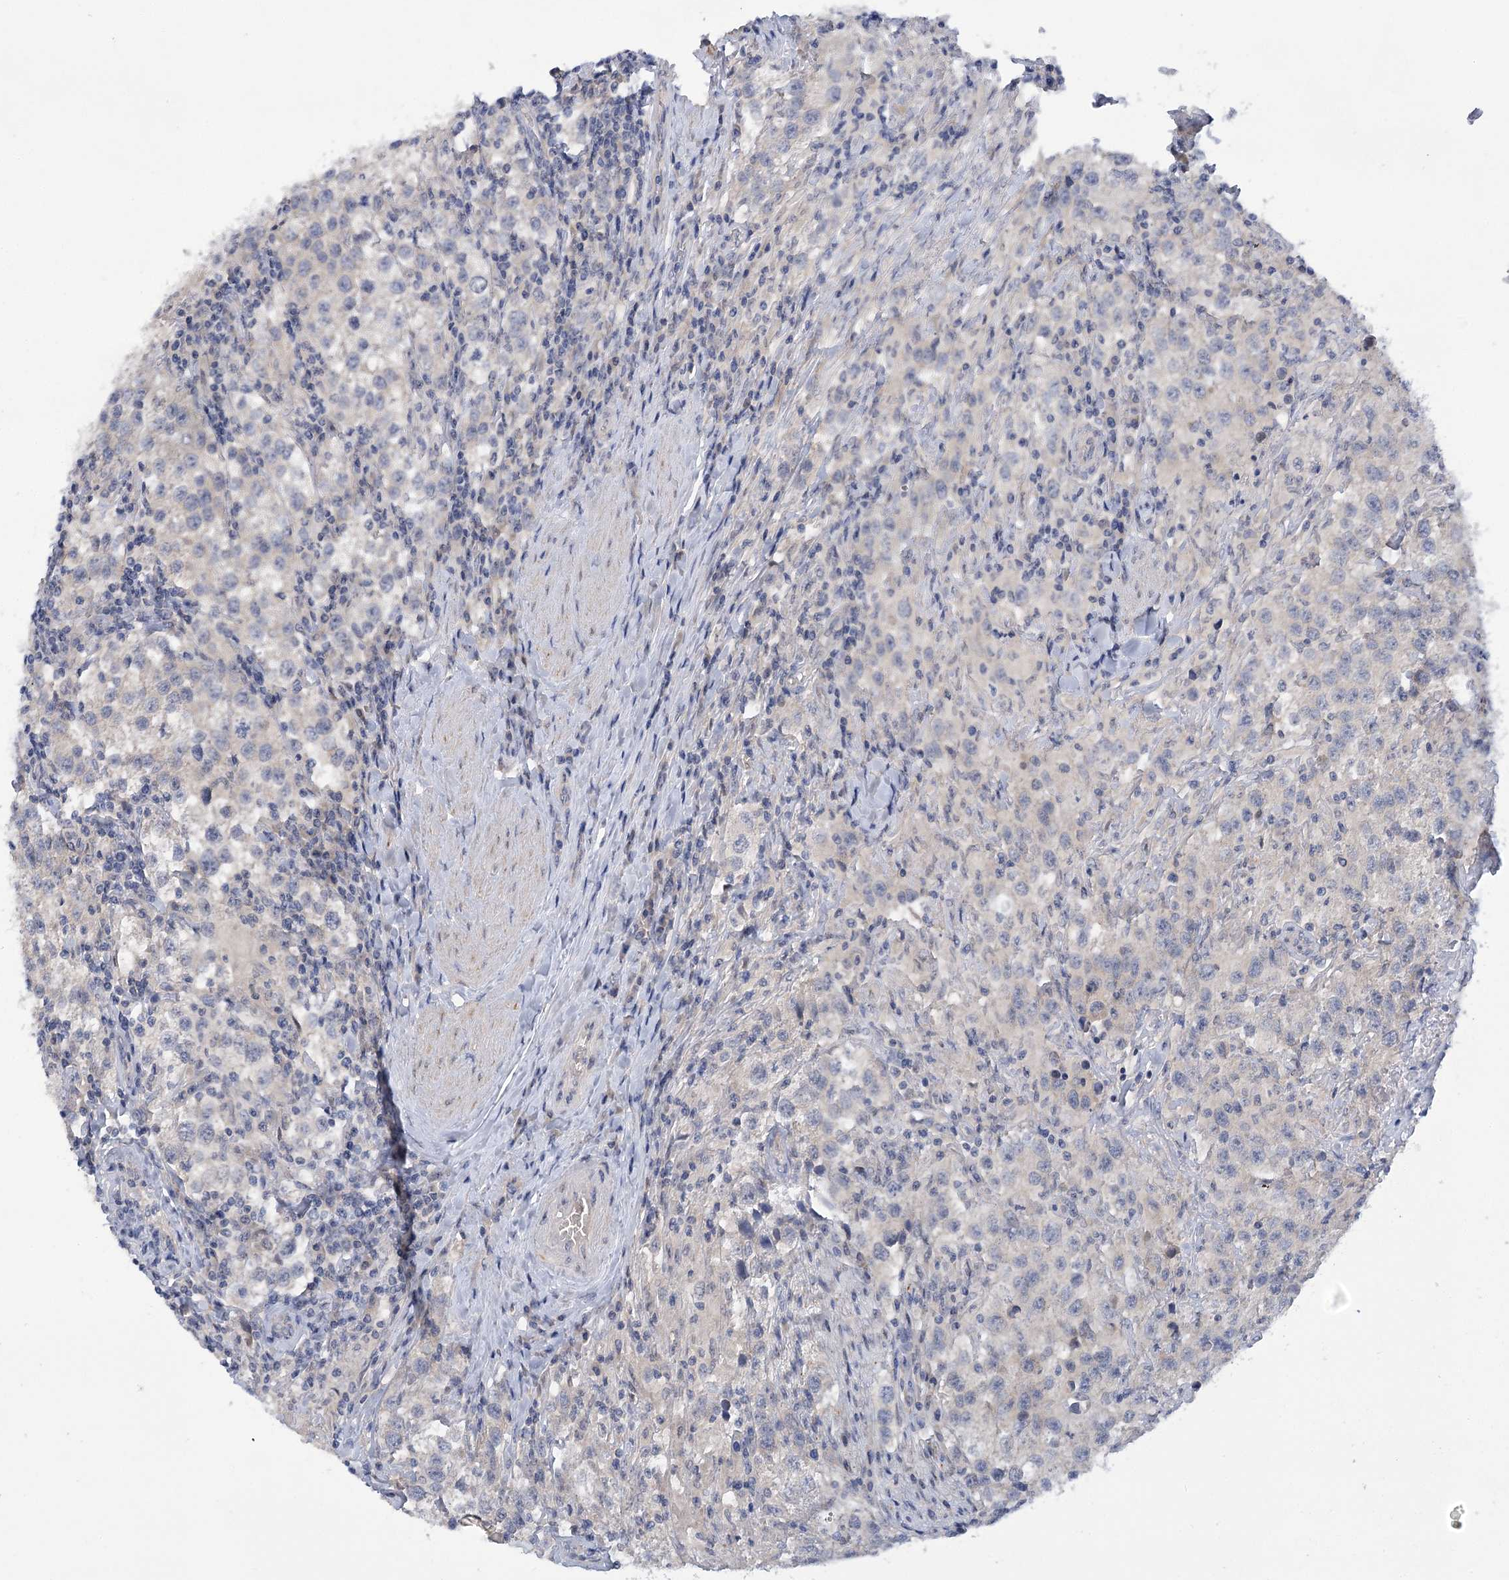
{"staining": {"intensity": "negative", "quantity": "none", "location": "none"}, "tissue": "testis cancer", "cell_type": "Tumor cells", "image_type": "cancer", "snomed": [{"axis": "morphology", "description": "Seminoma, NOS"}, {"axis": "morphology", "description": "Carcinoma, Embryonal, NOS"}, {"axis": "topography", "description": "Testis"}], "caption": "Human seminoma (testis) stained for a protein using IHC demonstrates no positivity in tumor cells.", "gene": "DCUN1D1", "patient": {"sex": "male", "age": 43}}